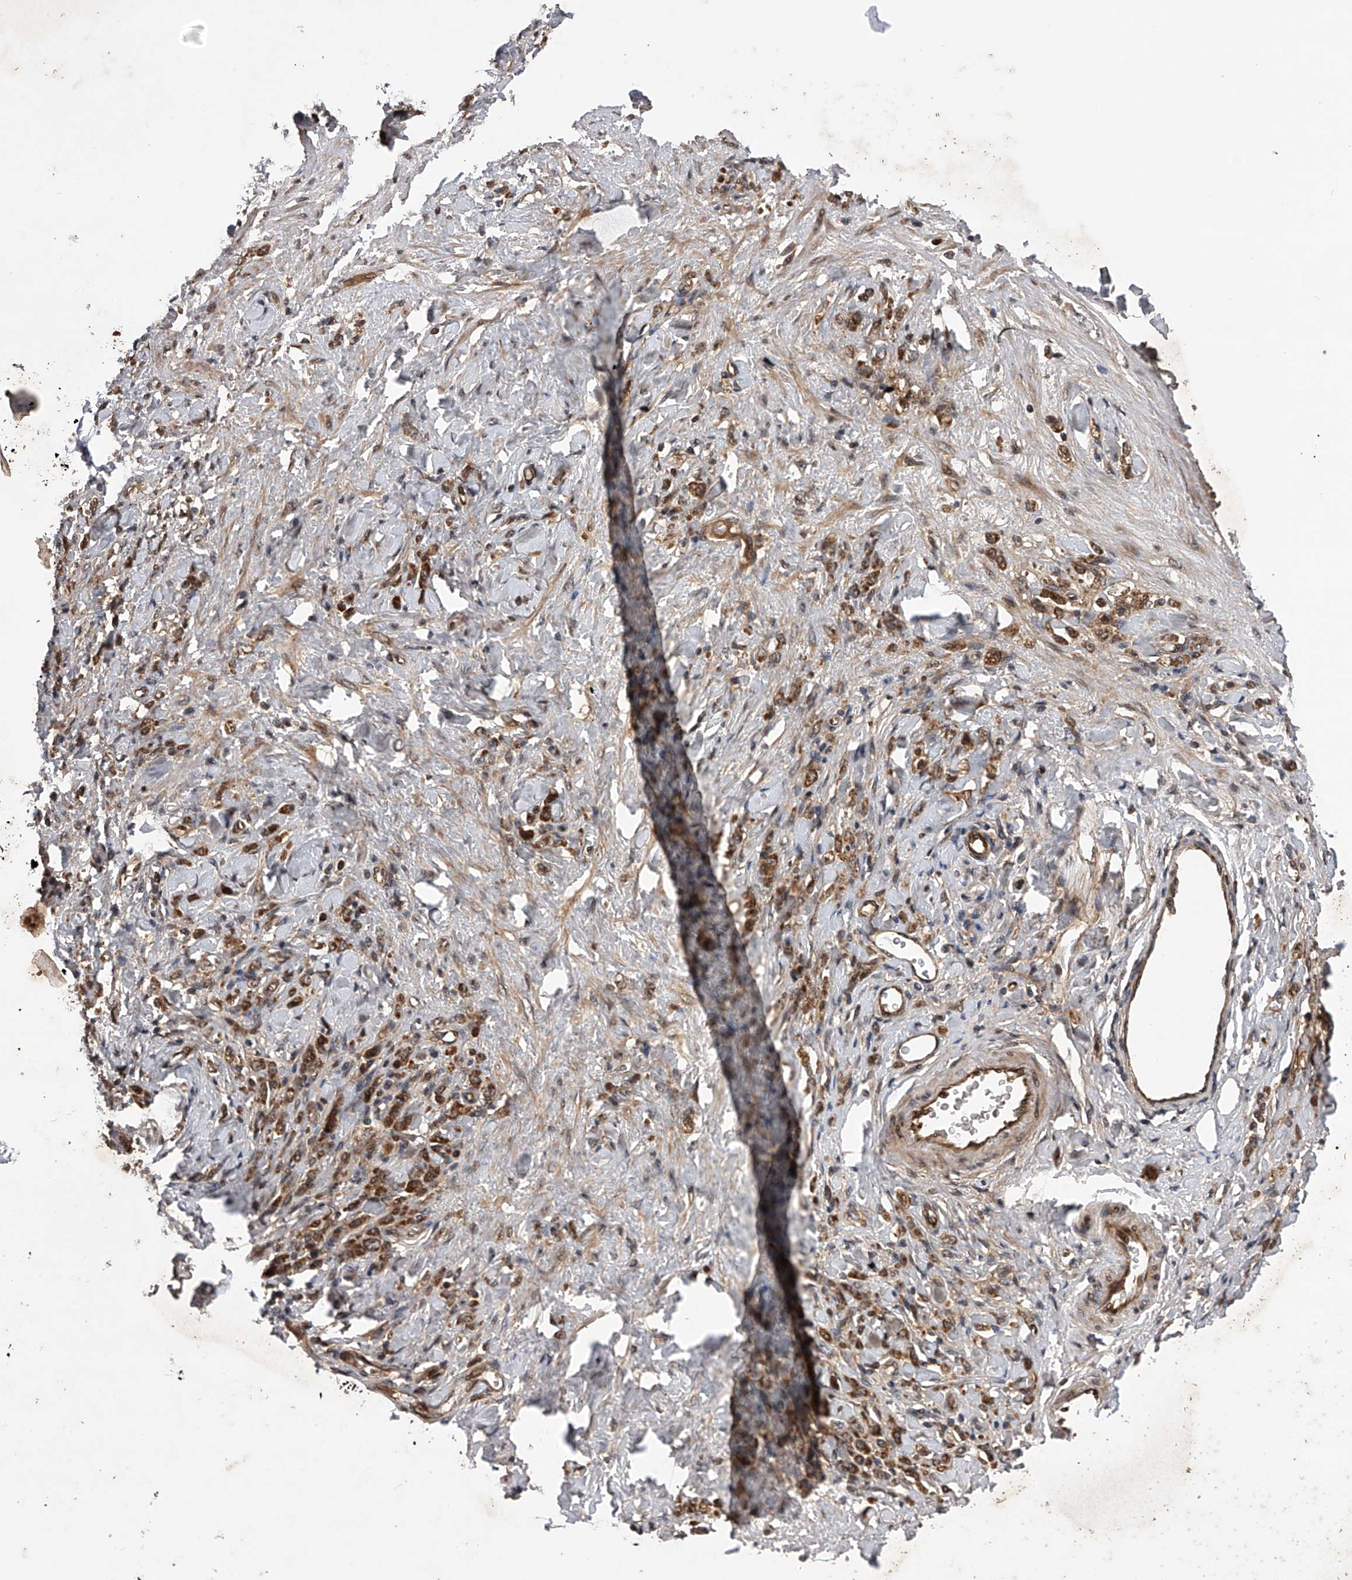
{"staining": {"intensity": "moderate", "quantity": ">75%", "location": "cytoplasmic/membranous"}, "tissue": "stomach cancer", "cell_type": "Tumor cells", "image_type": "cancer", "snomed": [{"axis": "morphology", "description": "Normal tissue, NOS"}, {"axis": "morphology", "description": "Adenocarcinoma, NOS"}, {"axis": "topography", "description": "Stomach"}], "caption": "Protein staining of stomach cancer tissue demonstrates moderate cytoplasmic/membranous staining in approximately >75% of tumor cells.", "gene": "MAP3K11", "patient": {"sex": "male", "age": 82}}